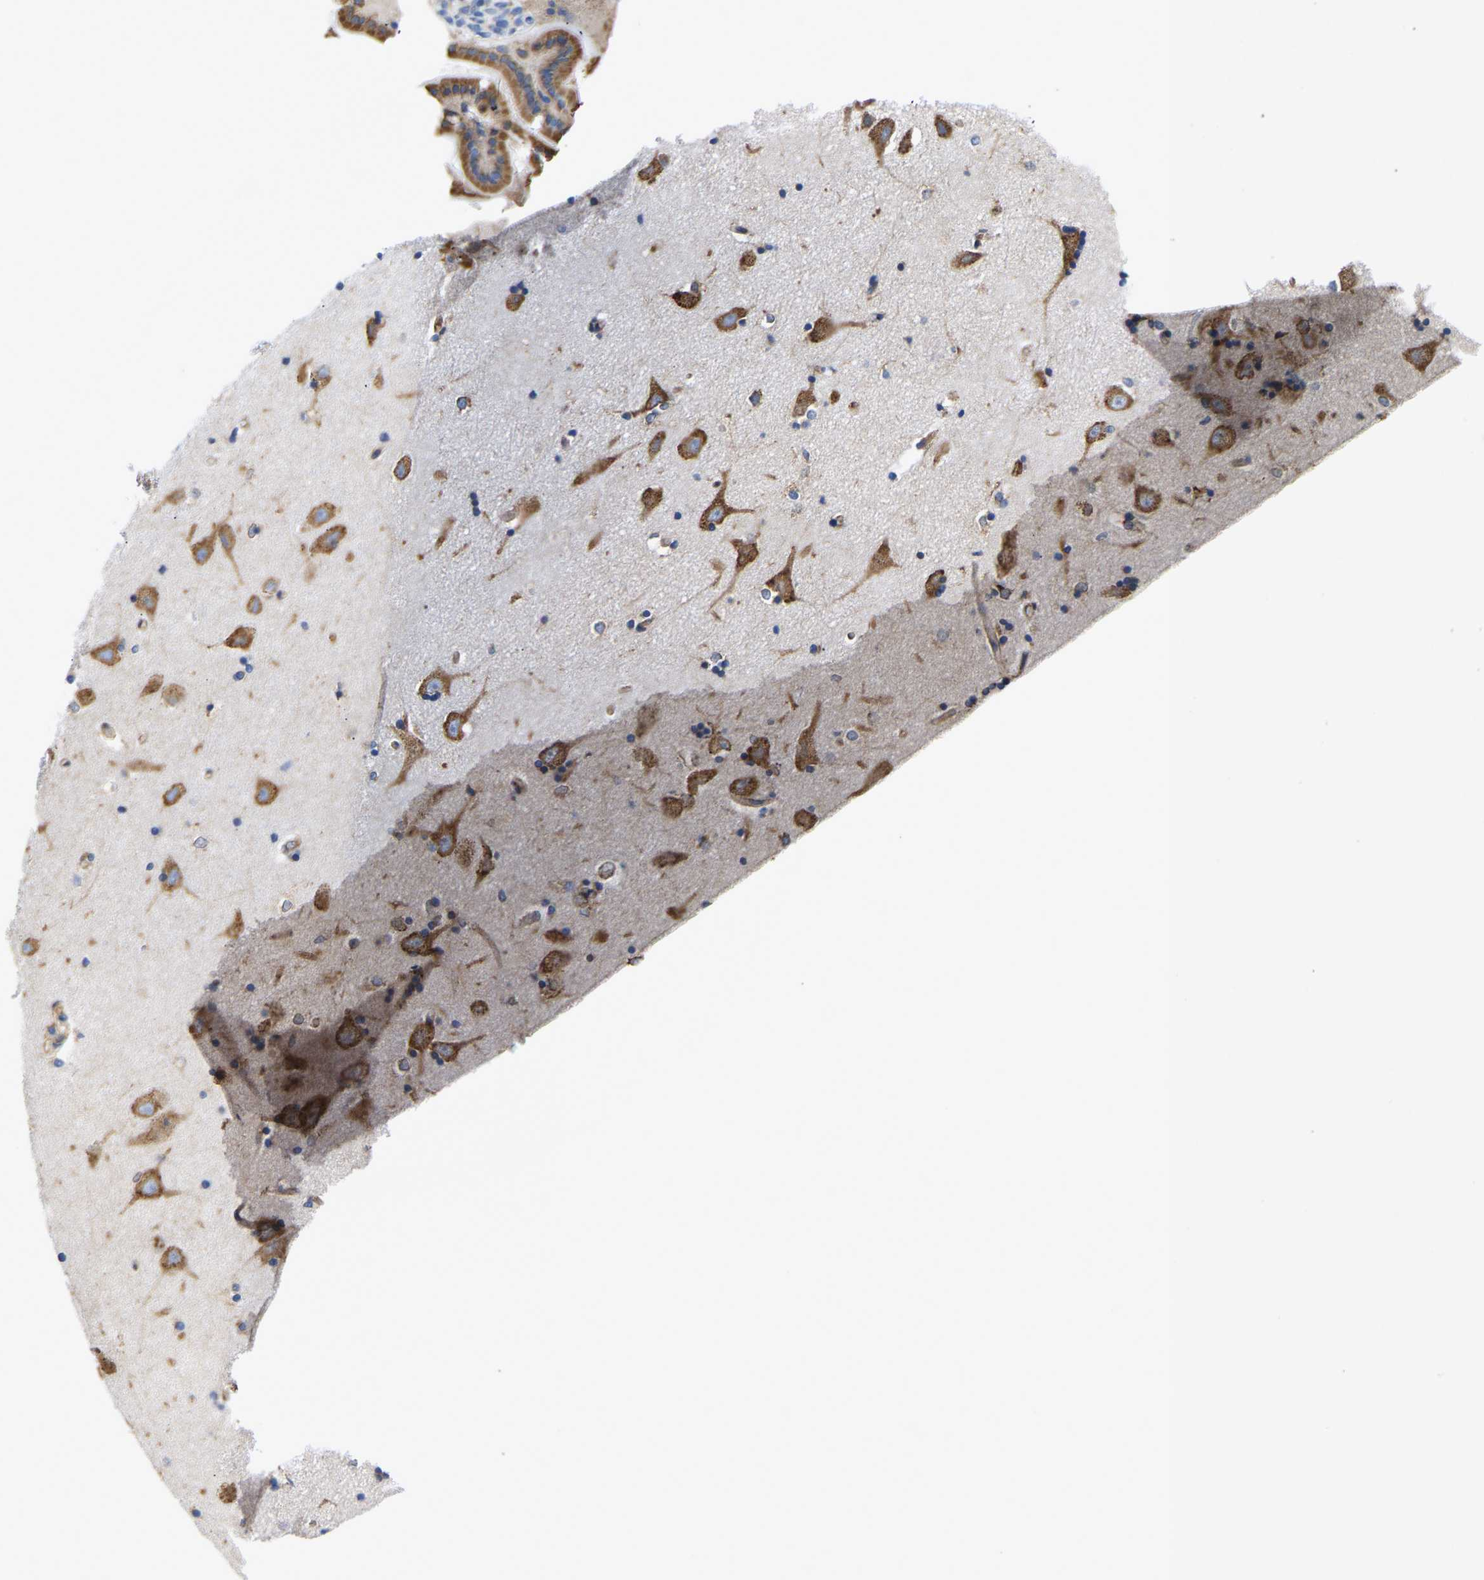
{"staining": {"intensity": "moderate", "quantity": "<25%", "location": "cytoplasmic/membranous"}, "tissue": "hippocampus", "cell_type": "Glial cells", "image_type": "normal", "snomed": [{"axis": "morphology", "description": "Normal tissue, NOS"}, {"axis": "topography", "description": "Hippocampus"}], "caption": "An immunohistochemistry histopathology image of benign tissue is shown. Protein staining in brown shows moderate cytoplasmic/membranous positivity in hippocampus within glial cells.", "gene": "P4HB", "patient": {"sex": "male", "age": 45}}